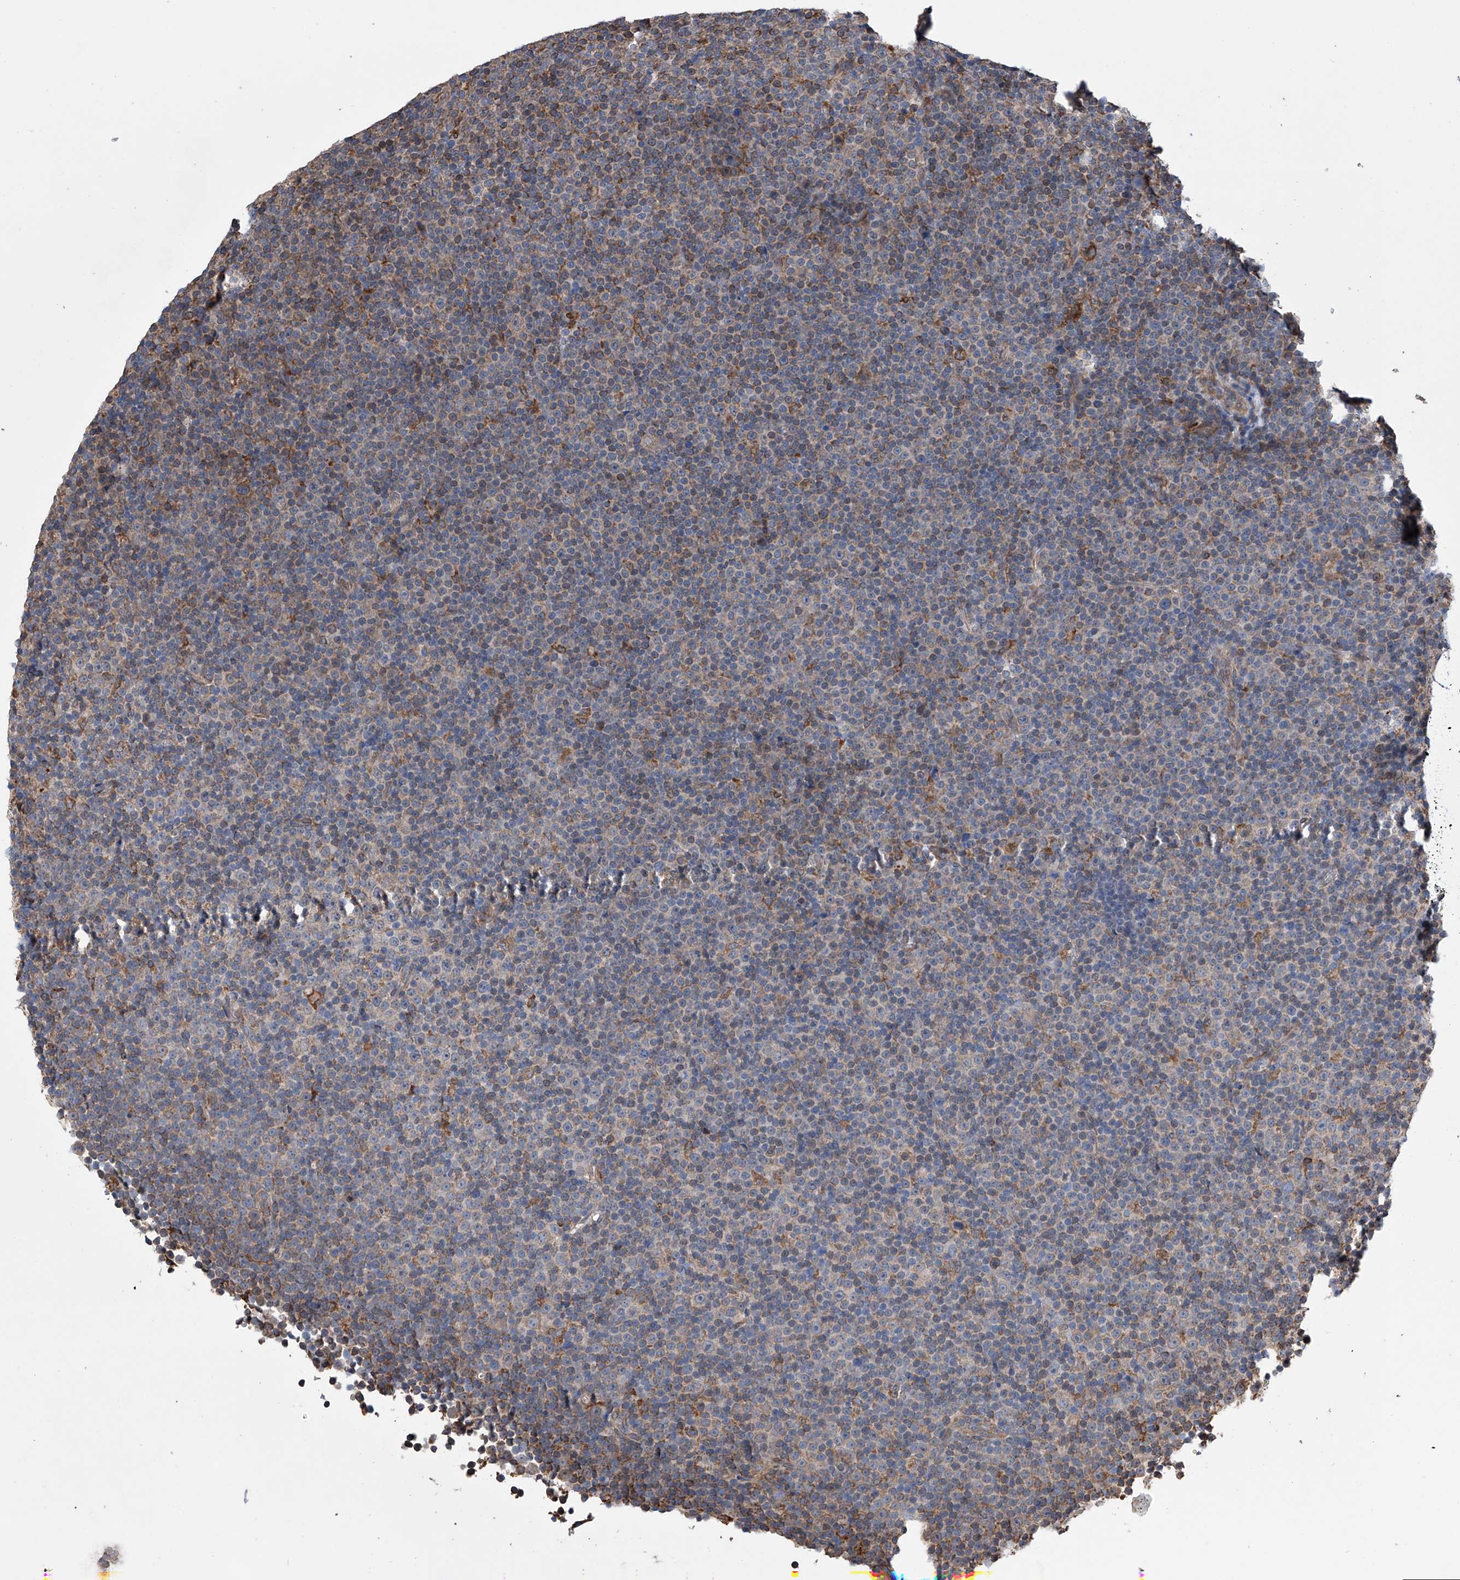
{"staining": {"intensity": "moderate", "quantity": "<25%", "location": "cytoplasmic/membranous"}, "tissue": "lymphoma", "cell_type": "Tumor cells", "image_type": "cancer", "snomed": [{"axis": "morphology", "description": "Malignant lymphoma, non-Hodgkin's type, Low grade"}, {"axis": "topography", "description": "Lymph node"}], "caption": "Protein expression analysis of lymphoma demonstrates moderate cytoplasmic/membranous expression in approximately <25% of tumor cells.", "gene": "DNAH8", "patient": {"sex": "female", "age": 67}}